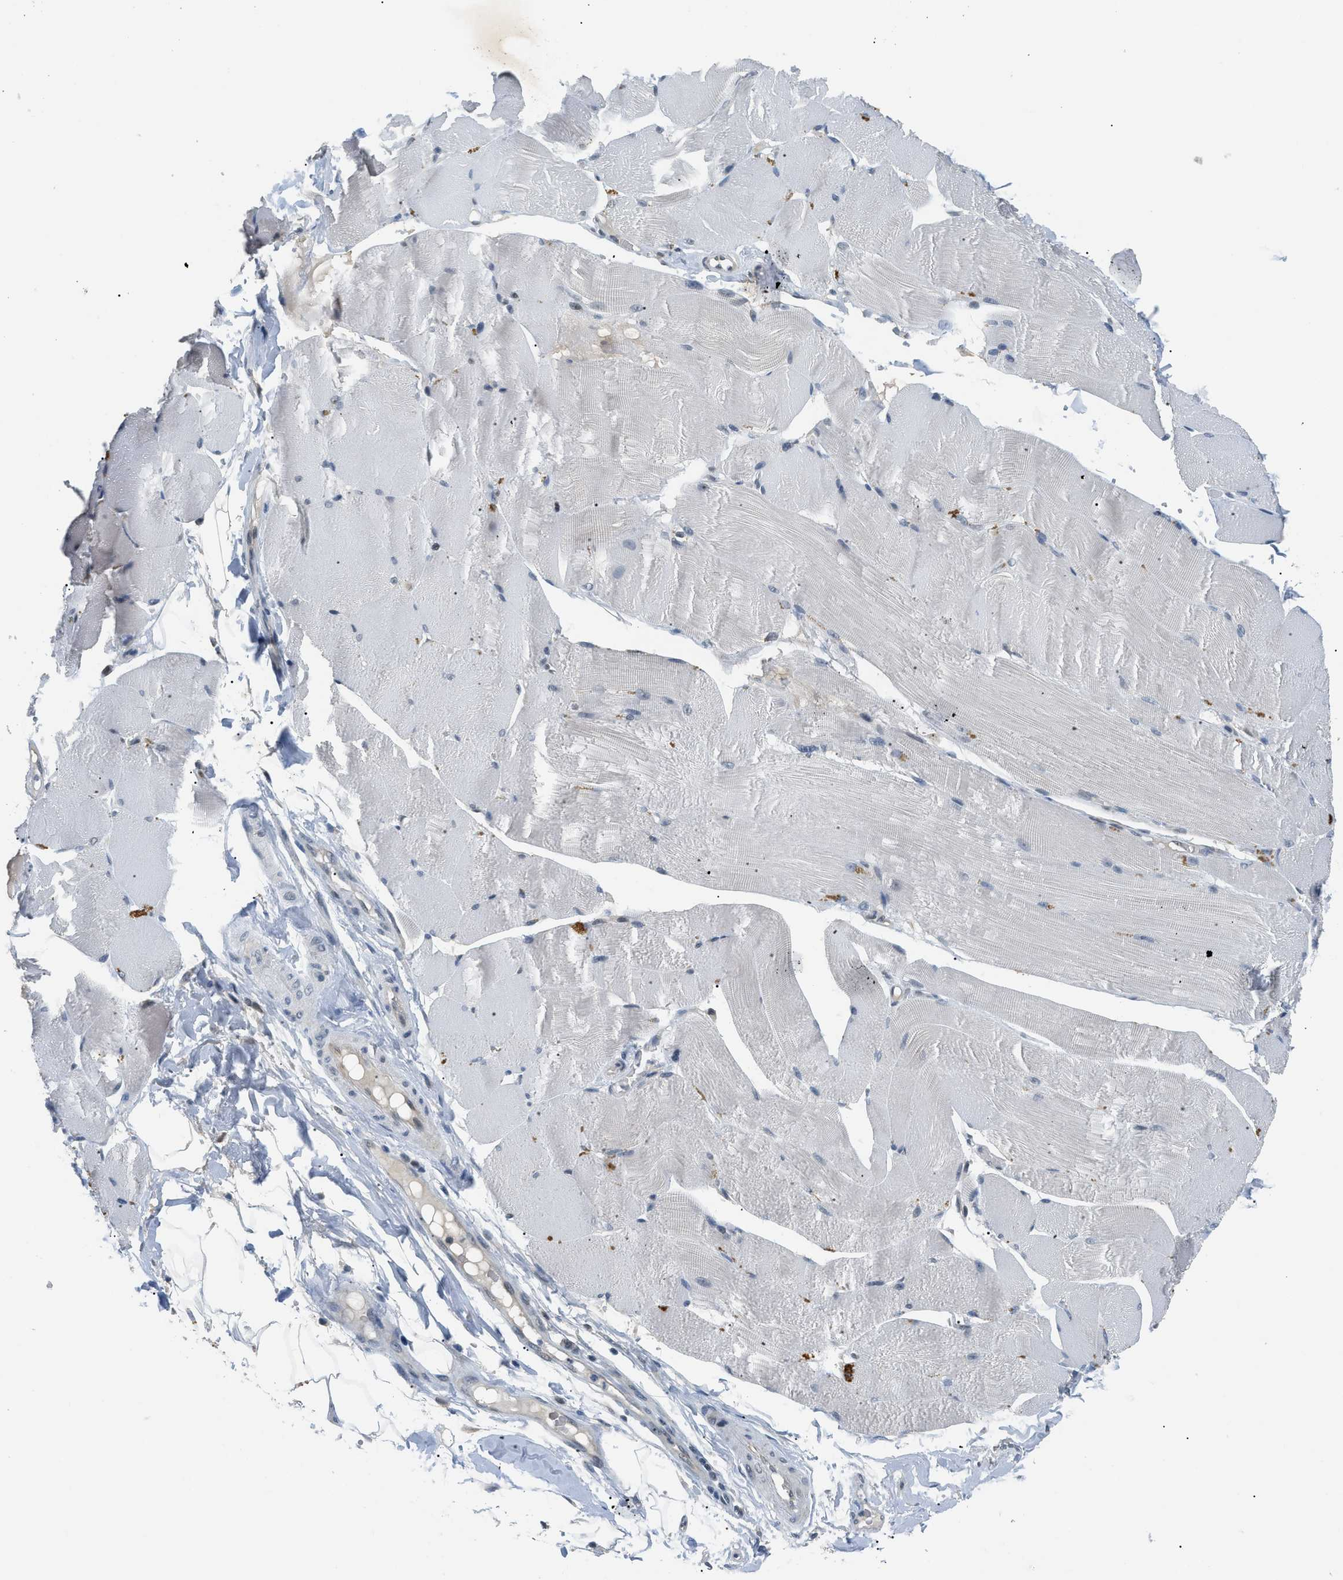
{"staining": {"intensity": "negative", "quantity": "none", "location": "none"}, "tissue": "skeletal muscle", "cell_type": "Myocytes", "image_type": "normal", "snomed": [{"axis": "morphology", "description": "Normal tissue, NOS"}, {"axis": "topography", "description": "Skin"}, {"axis": "topography", "description": "Skeletal muscle"}], "caption": "This is an immunohistochemistry photomicrograph of benign human skeletal muscle. There is no expression in myocytes.", "gene": "MZF1", "patient": {"sex": "male", "age": 83}}